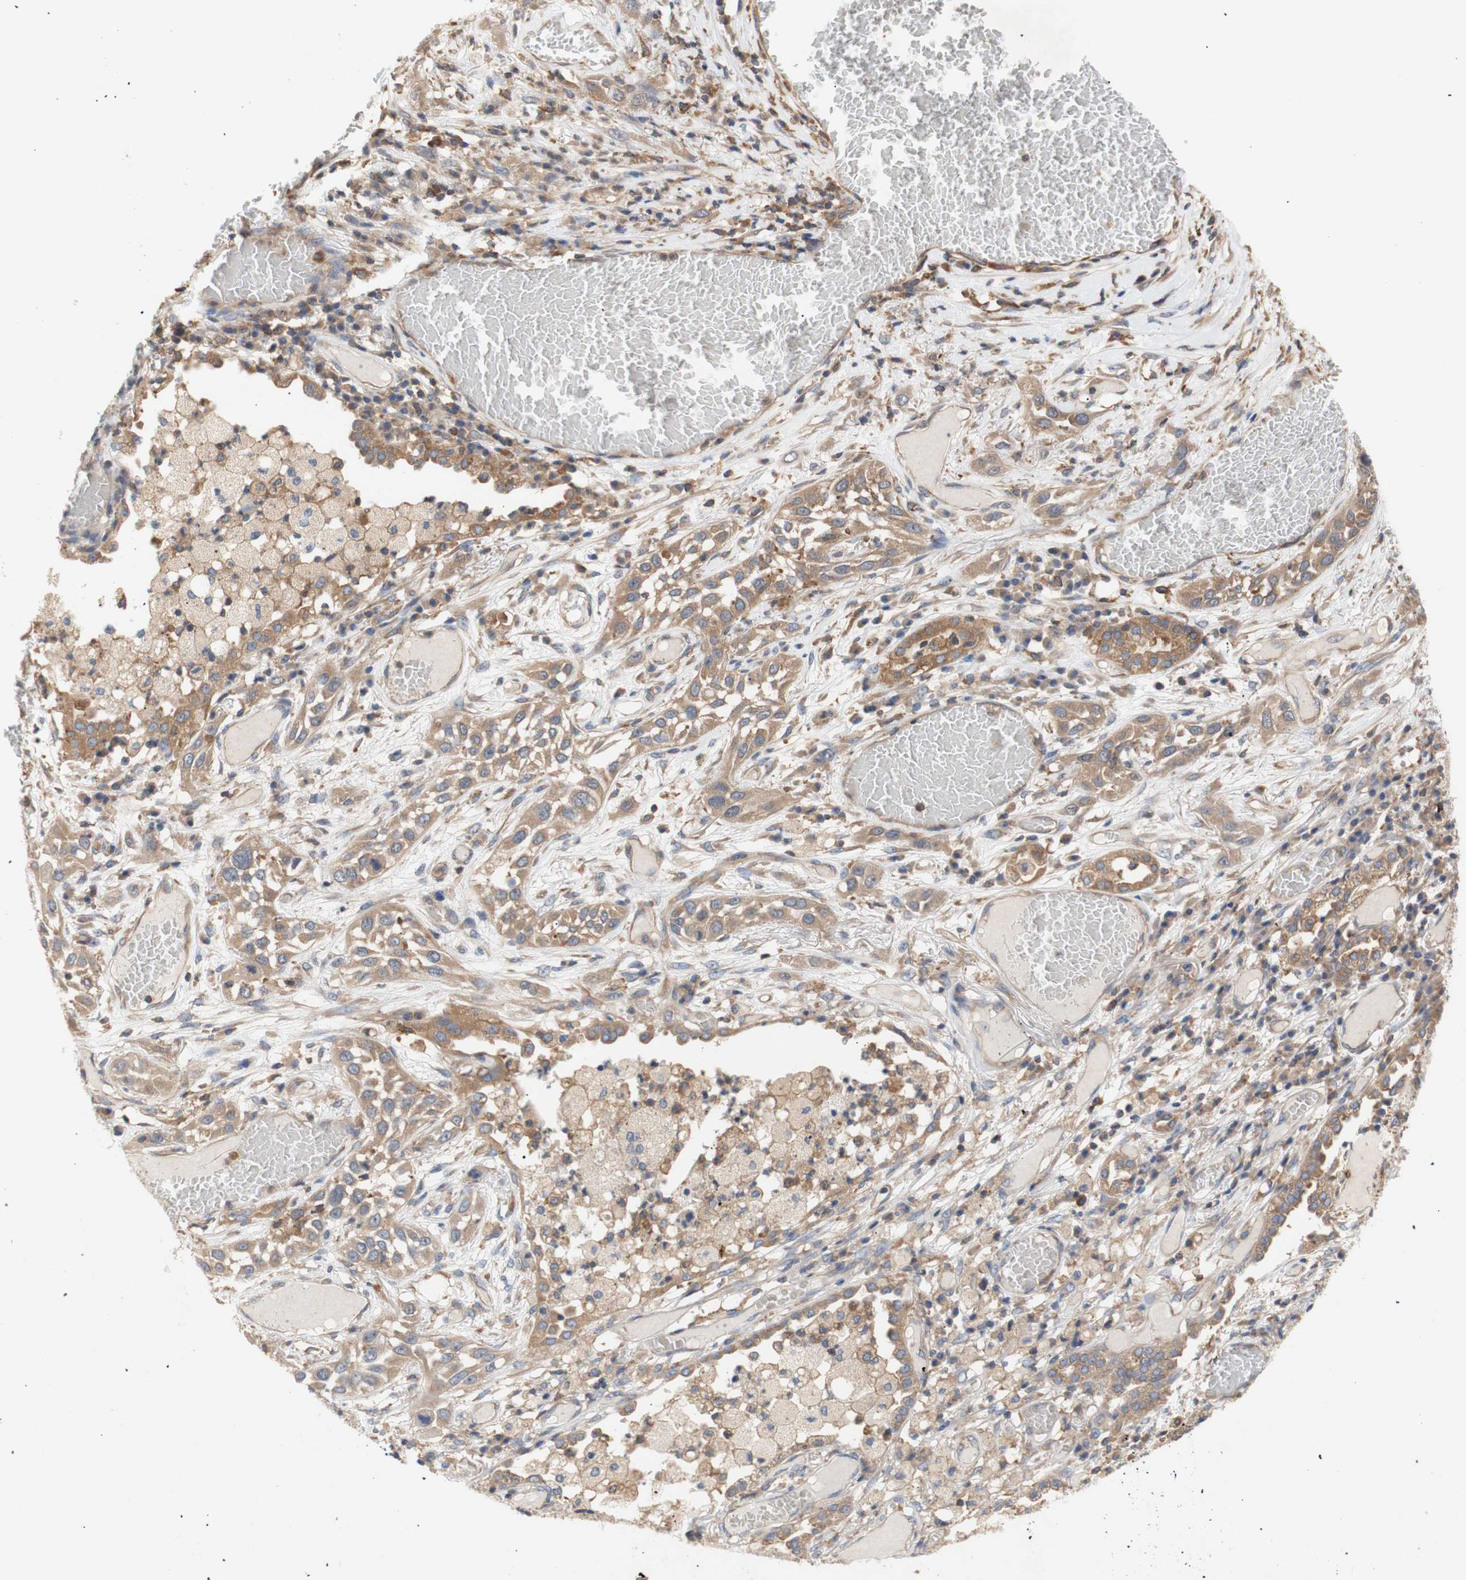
{"staining": {"intensity": "moderate", "quantity": ">75%", "location": "cytoplasmic/membranous"}, "tissue": "lung cancer", "cell_type": "Tumor cells", "image_type": "cancer", "snomed": [{"axis": "morphology", "description": "Squamous cell carcinoma, NOS"}, {"axis": "topography", "description": "Lung"}], "caption": "Lung squamous cell carcinoma tissue displays moderate cytoplasmic/membranous staining in approximately >75% of tumor cells, visualized by immunohistochemistry. Immunohistochemistry stains the protein of interest in brown and the nuclei are stained blue.", "gene": "IKBKG", "patient": {"sex": "male", "age": 71}}